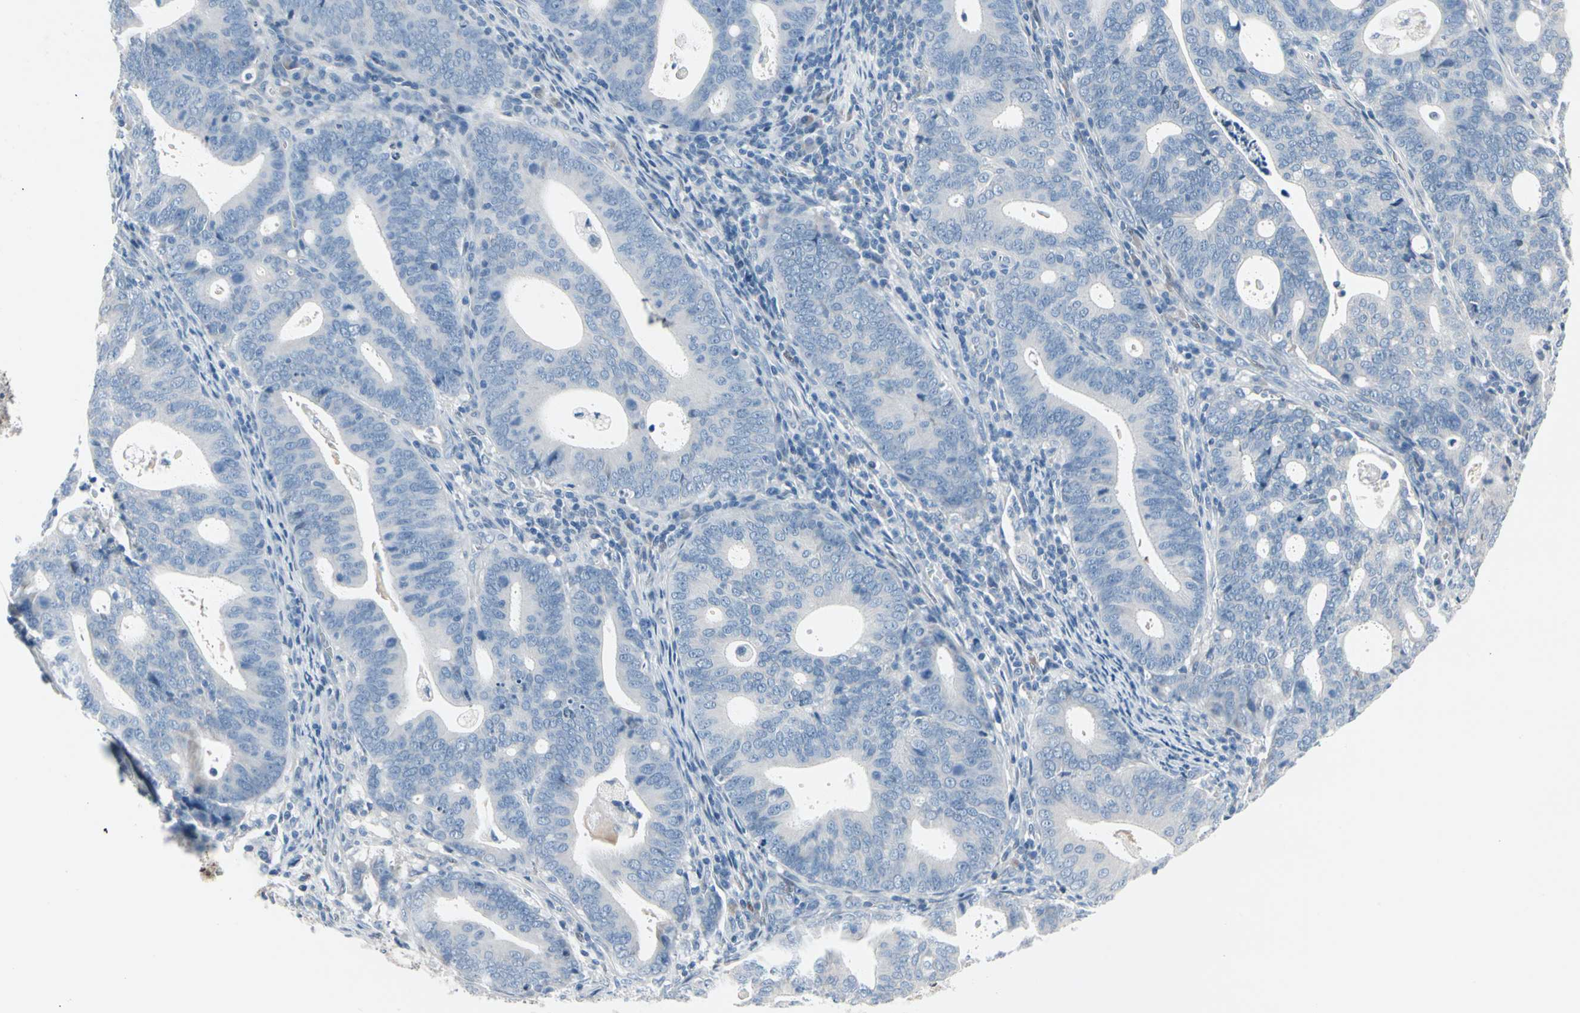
{"staining": {"intensity": "negative", "quantity": "none", "location": "none"}, "tissue": "endometrial cancer", "cell_type": "Tumor cells", "image_type": "cancer", "snomed": [{"axis": "morphology", "description": "Adenocarcinoma, NOS"}, {"axis": "topography", "description": "Uterus"}], "caption": "An image of human endometrial cancer is negative for staining in tumor cells.", "gene": "PGR", "patient": {"sex": "female", "age": 83}}